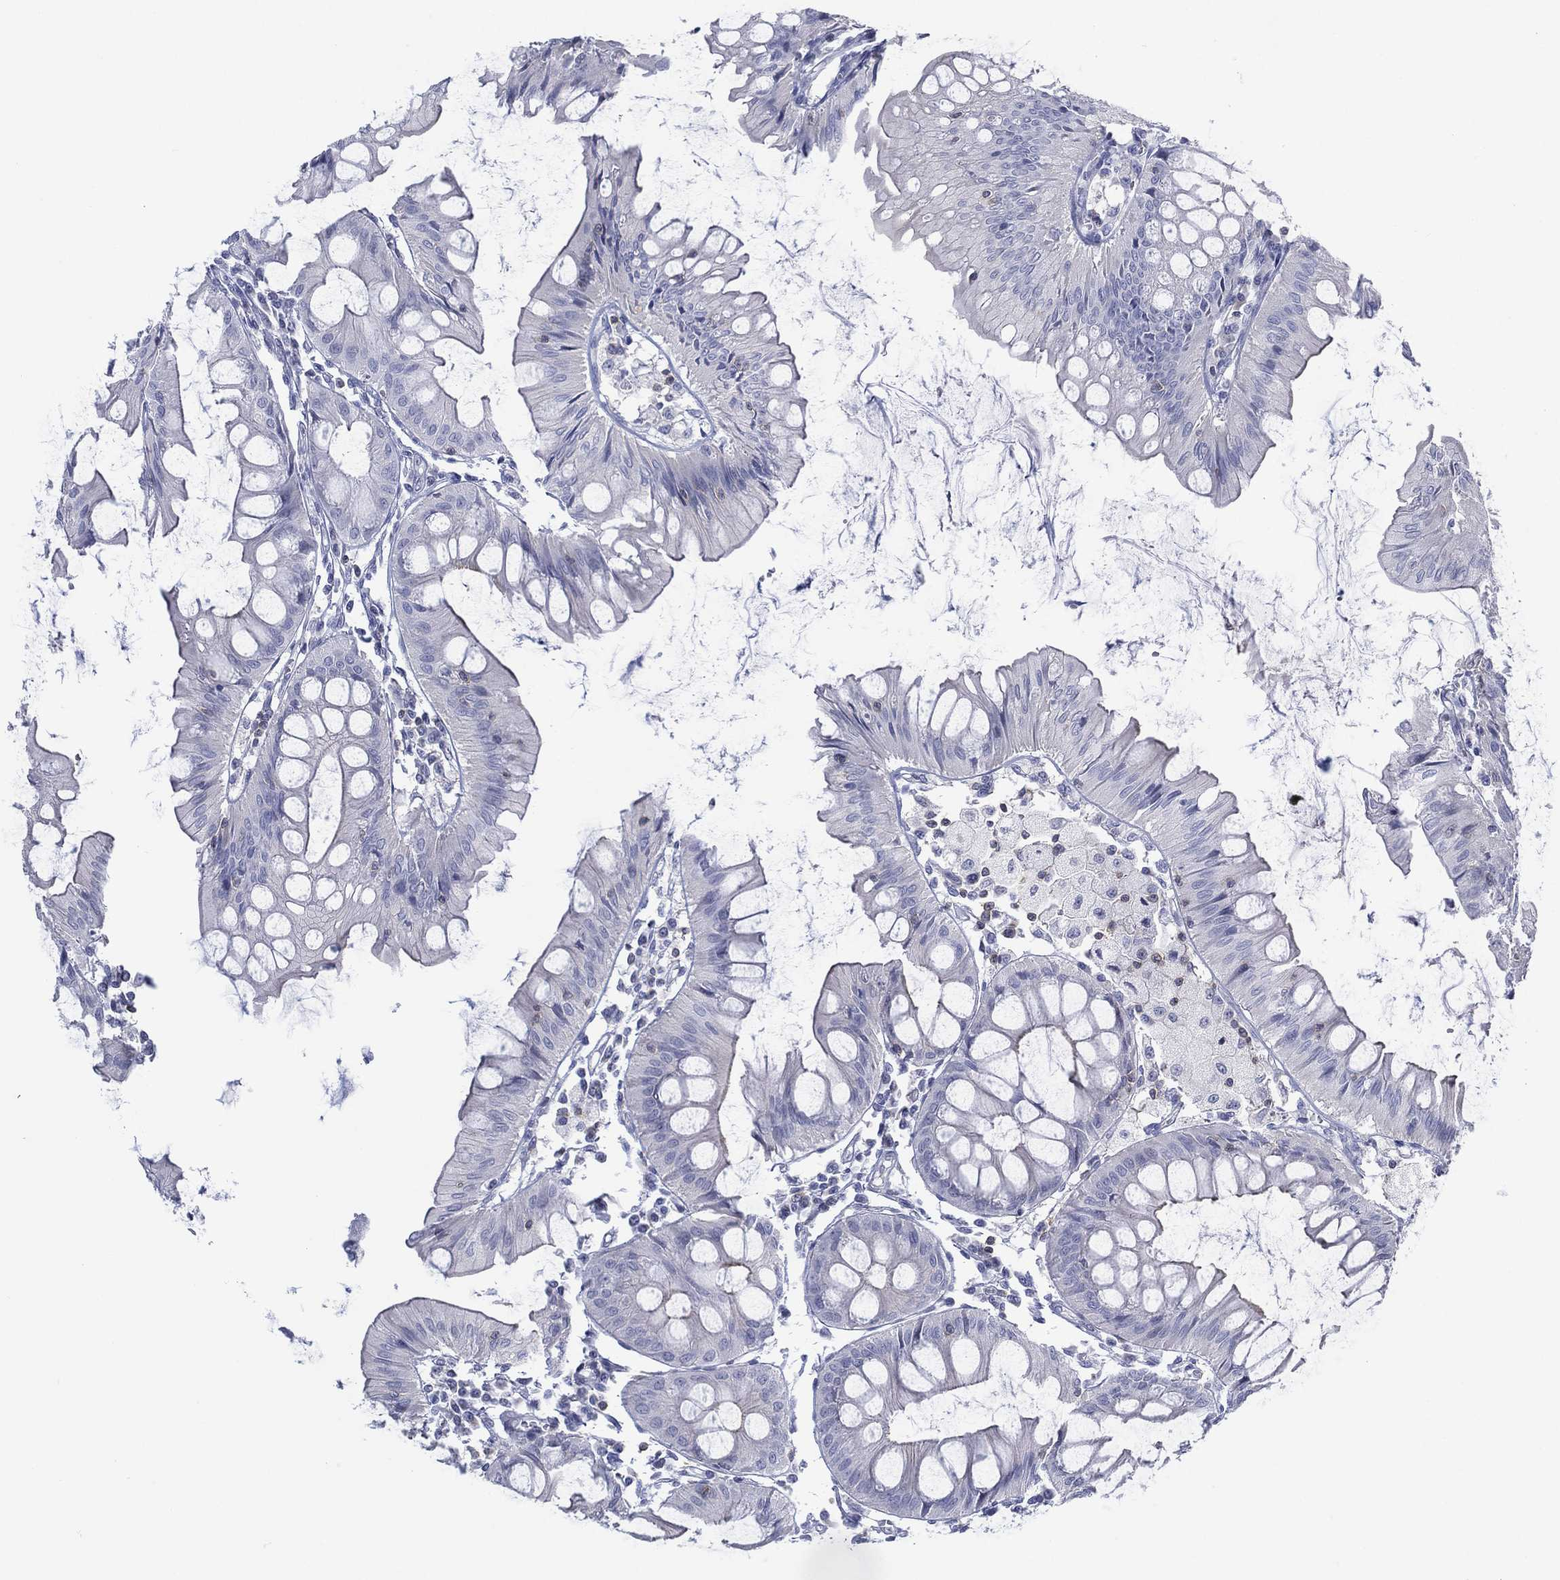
{"staining": {"intensity": "negative", "quantity": "none", "location": "none"}, "tissue": "colorectal cancer", "cell_type": "Tumor cells", "image_type": "cancer", "snomed": [{"axis": "morphology", "description": "Adenocarcinoma, NOS"}, {"axis": "topography", "description": "Rectum"}], "caption": "This micrograph is of adenocarcinoma (colorectal) stained with IHC to label a protein in brown with the nuclei are counter-stained blue. There is no expression in tumor cells.", "gene": "SEPTIN1", "patient": {"sex": "female", "age": 85}}